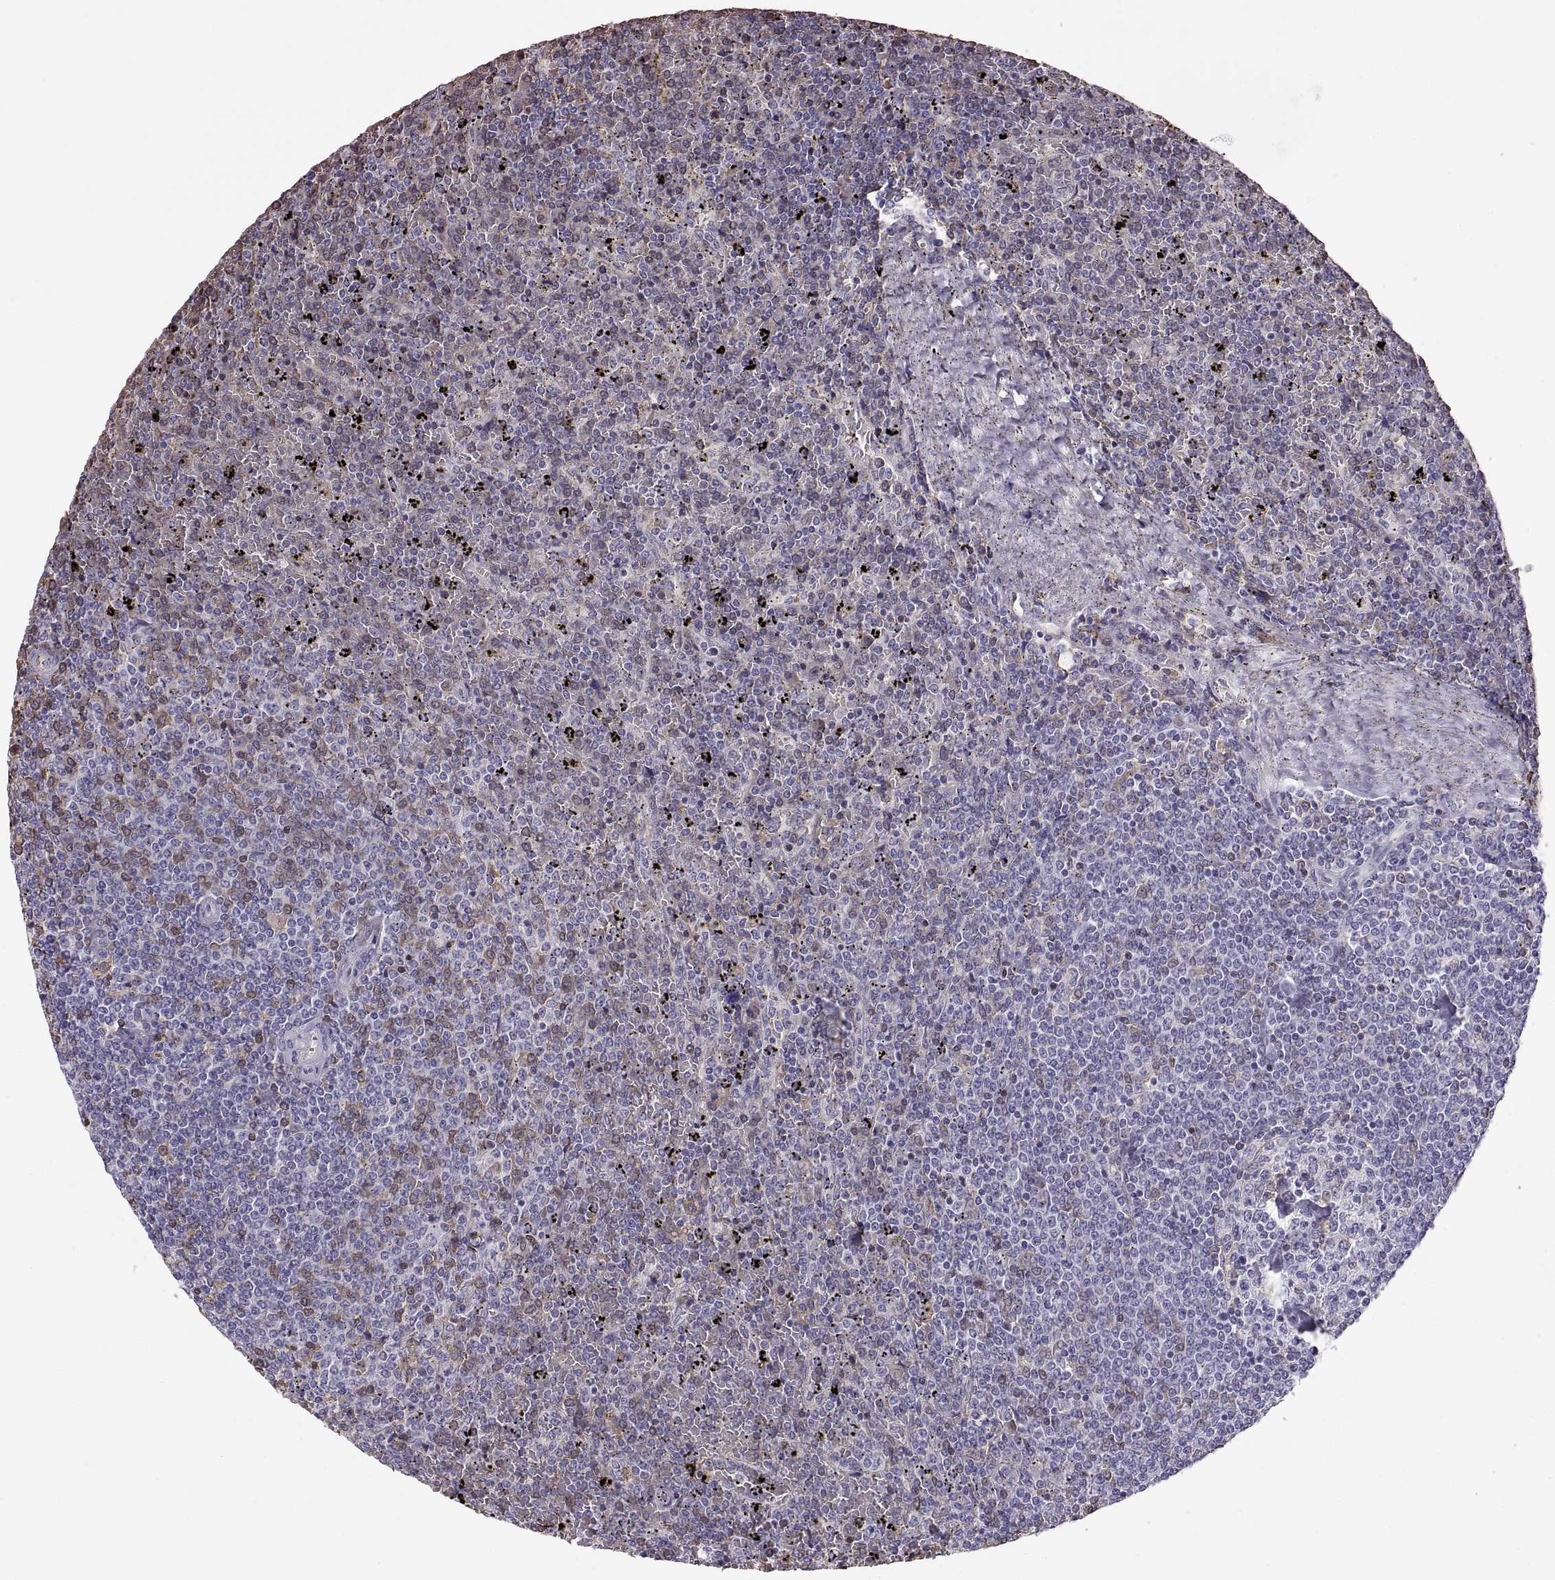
{"staining": {"intensity": "negative", "quantity": "none", "location": "none"}, "tissue": "lymphoma", "cell_type": "Tumor cells", "image_type": "cancer", "snomed": [{"axis": "morphology", "description": "Malignant lymphoma, non-Hodgkin's type, Low grade"}, {"axis": "topography", "description": "Spleen"}], "caption": "Immunohistochemistry micrograph of neoplastic tissue: malignant lymphoma, non-Hodgkin's type (low-grade) stained with DAB (3,3'-diaminobenzidine) shows no significant protein expression in tumor cells.", "gene": "MEIOC", "patient": {"sex": "female", "age": 77}}